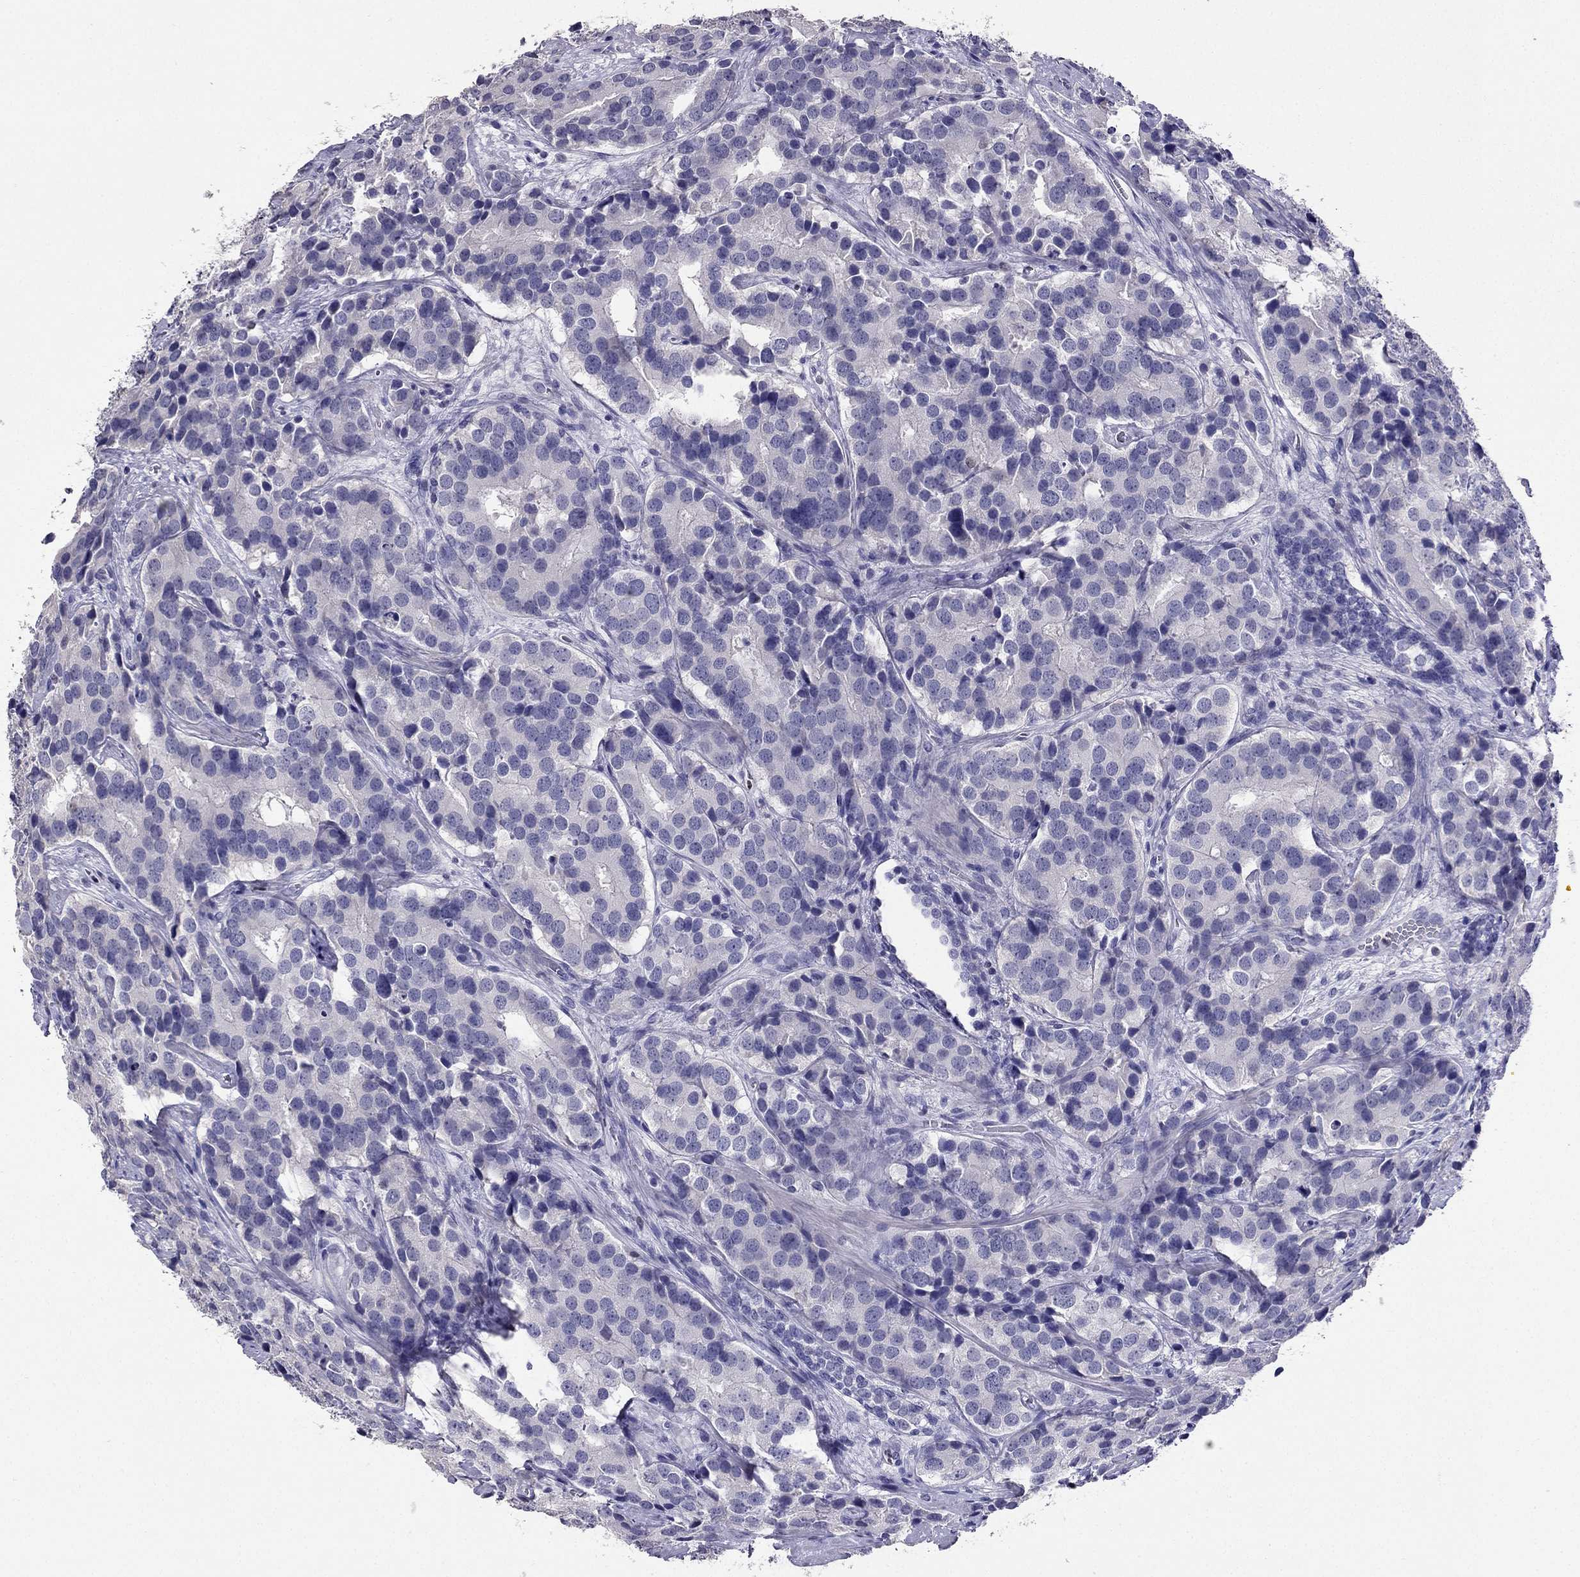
{"staining": {"intensity": "negative", "quantity": "none", "location": "none"}, "tissue": "prostate cancer", "cell_type": "Tumor cells", "image_type": "cancer", "snomed": [{"axis": "morphology", "description": "Adenocarcinoma, NOS"}, {"axis": "topography", "description": "Prostate and seminal vesicle, NOS"}], "caption": "Immunohistochemistry (IHC) micrograph of human adenocarcinoma (prostate) stained for a protein (brown), which demonstrates no positivity in tumor cells. (DAB IHC visualized using brightfield microscopy, high magnification).", "gene": "ARID3A", "patient": {"sex": "male", "age": 63}}